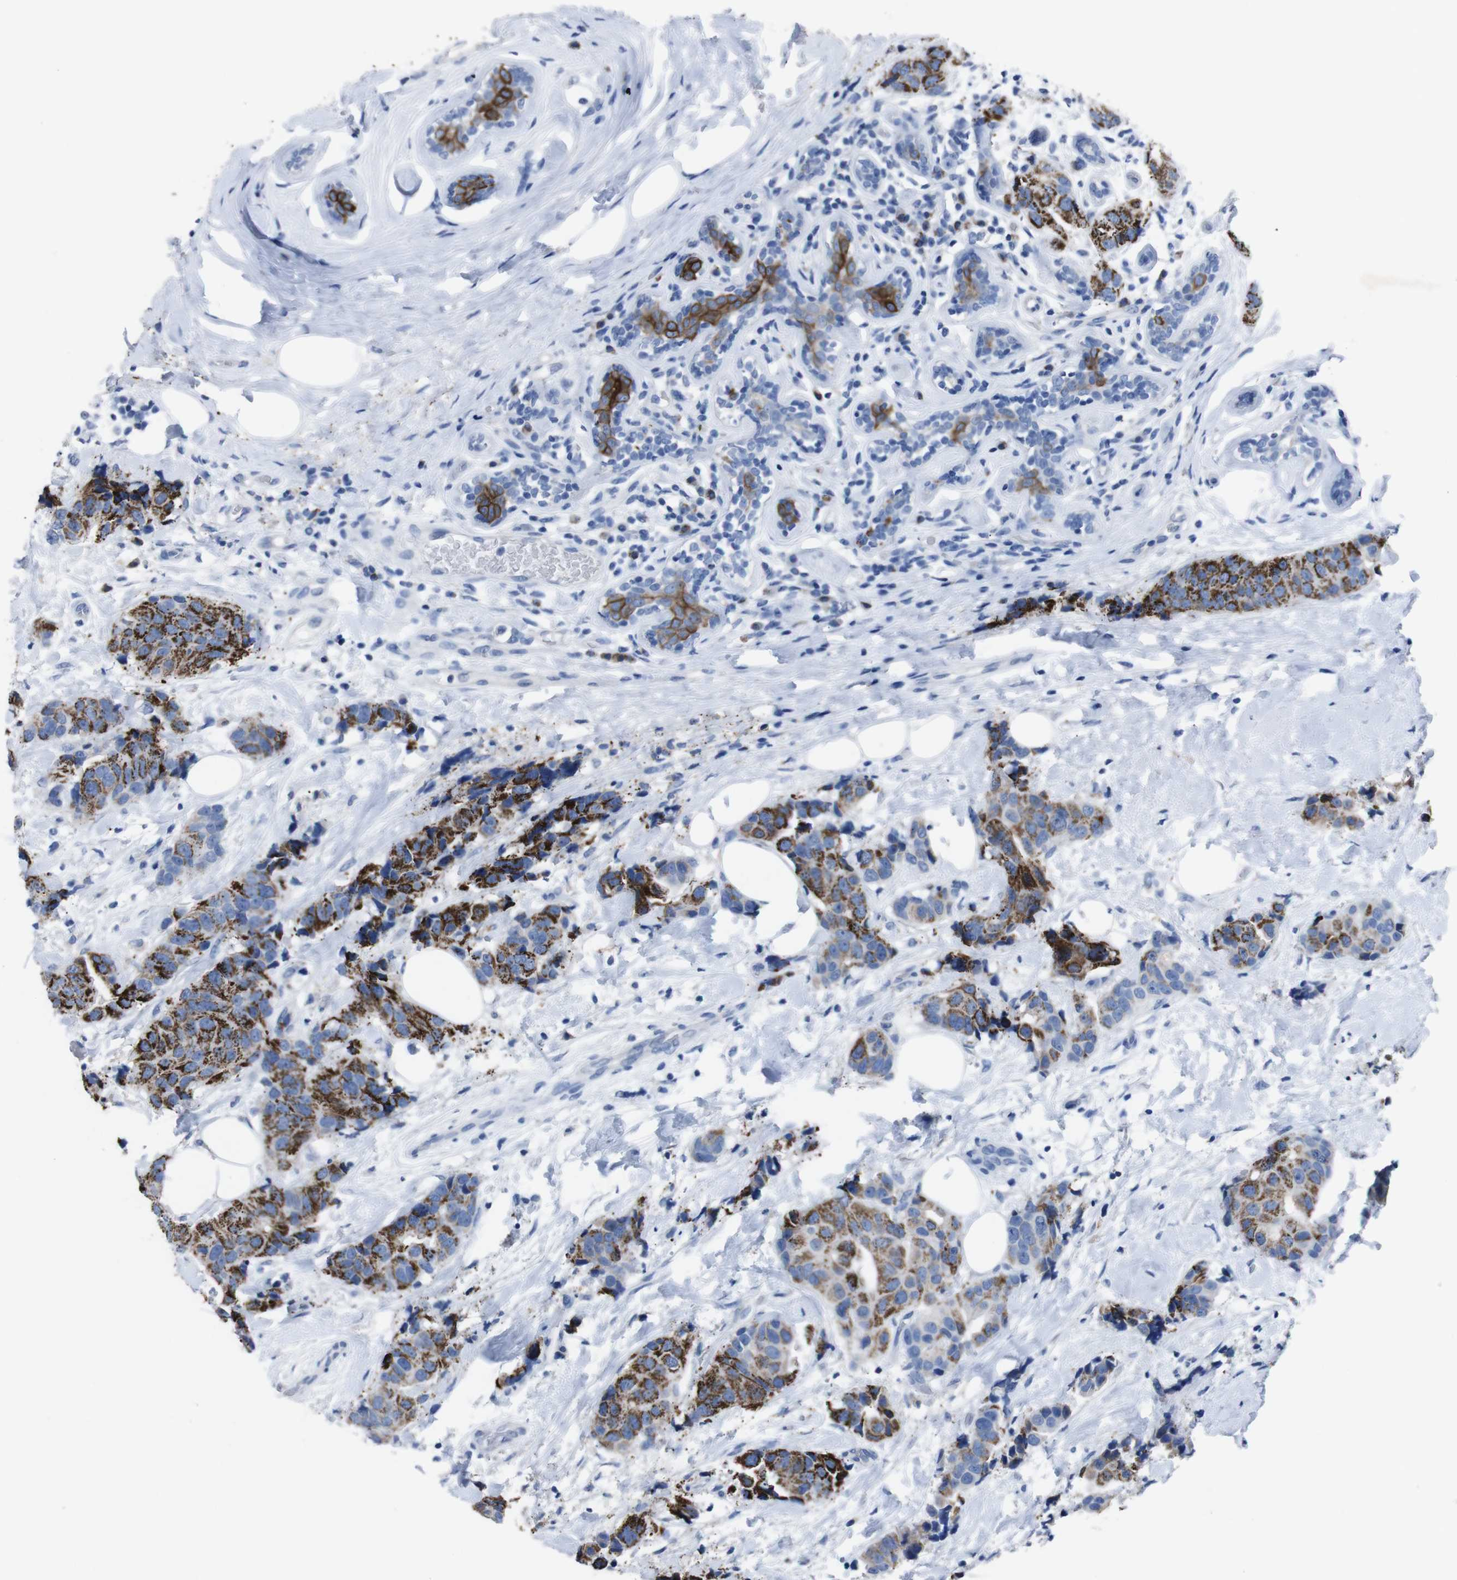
{"staining": {"intensity": "strong", "quantity": ">75%", "location": "cytoplasmic/membranous"}, "tissue": "breast cancer", "cell_type": "Tumor cells", "image_type": "cancer", "snomed": [{"axis": "morphology", "description": "Normal tissue, NOS"}, {"axis": "morphology", "description": "Duct carcinoma"}, {"axis": "topography", "description": "Breast"}], "caption": "There is high levels of strong cytoplasmic/membranous positivity in tumor cells of breast cancer (invasive ductal carcinoma), as demonstrated by immunohistochemical staining (brown color).", "gene": "GJB2", "patient": {"sex": "female", "age": 39}}